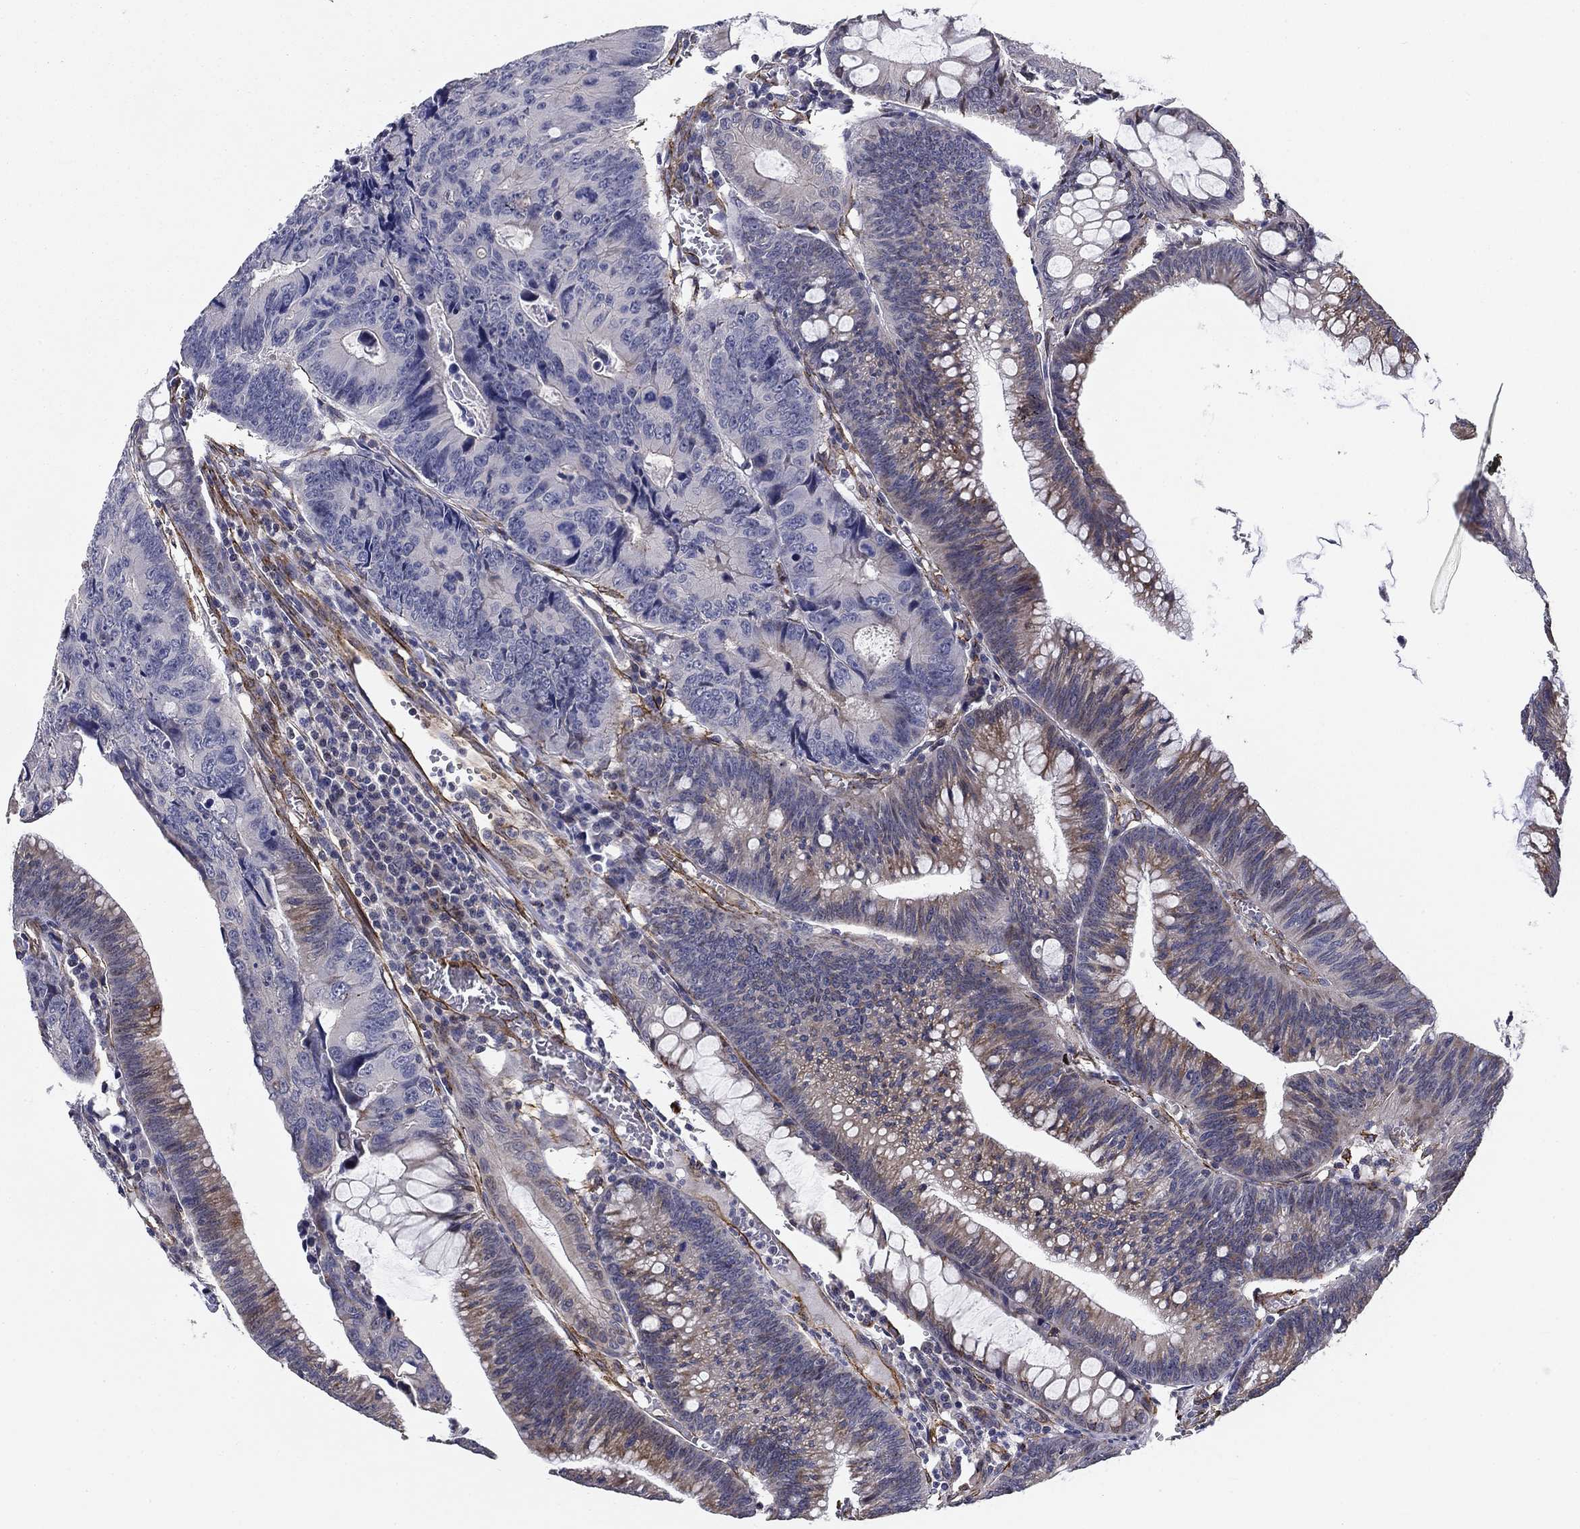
{"staining": {"intensity": "moderate", "quantity": "<25%", "location": "cytoplasmic/membranous"}, "tissue": "colorectal cancer", "cell_type": "Tumor cells", "image_type": "cancer", "snomed": [{"axis": "morphology", "description": "Adenocarcinoma, NOS"}, {"axis": "topography", "description": "Colon"}], "caption": "Tumor cells display low levels of moderate cytoplasmic/membranous positivity in approximately <25% of cells in human colorectal cancer (adenocarcinoma).", "gene": "SYNC", "patient": {"sex": "female", "age": 87}}